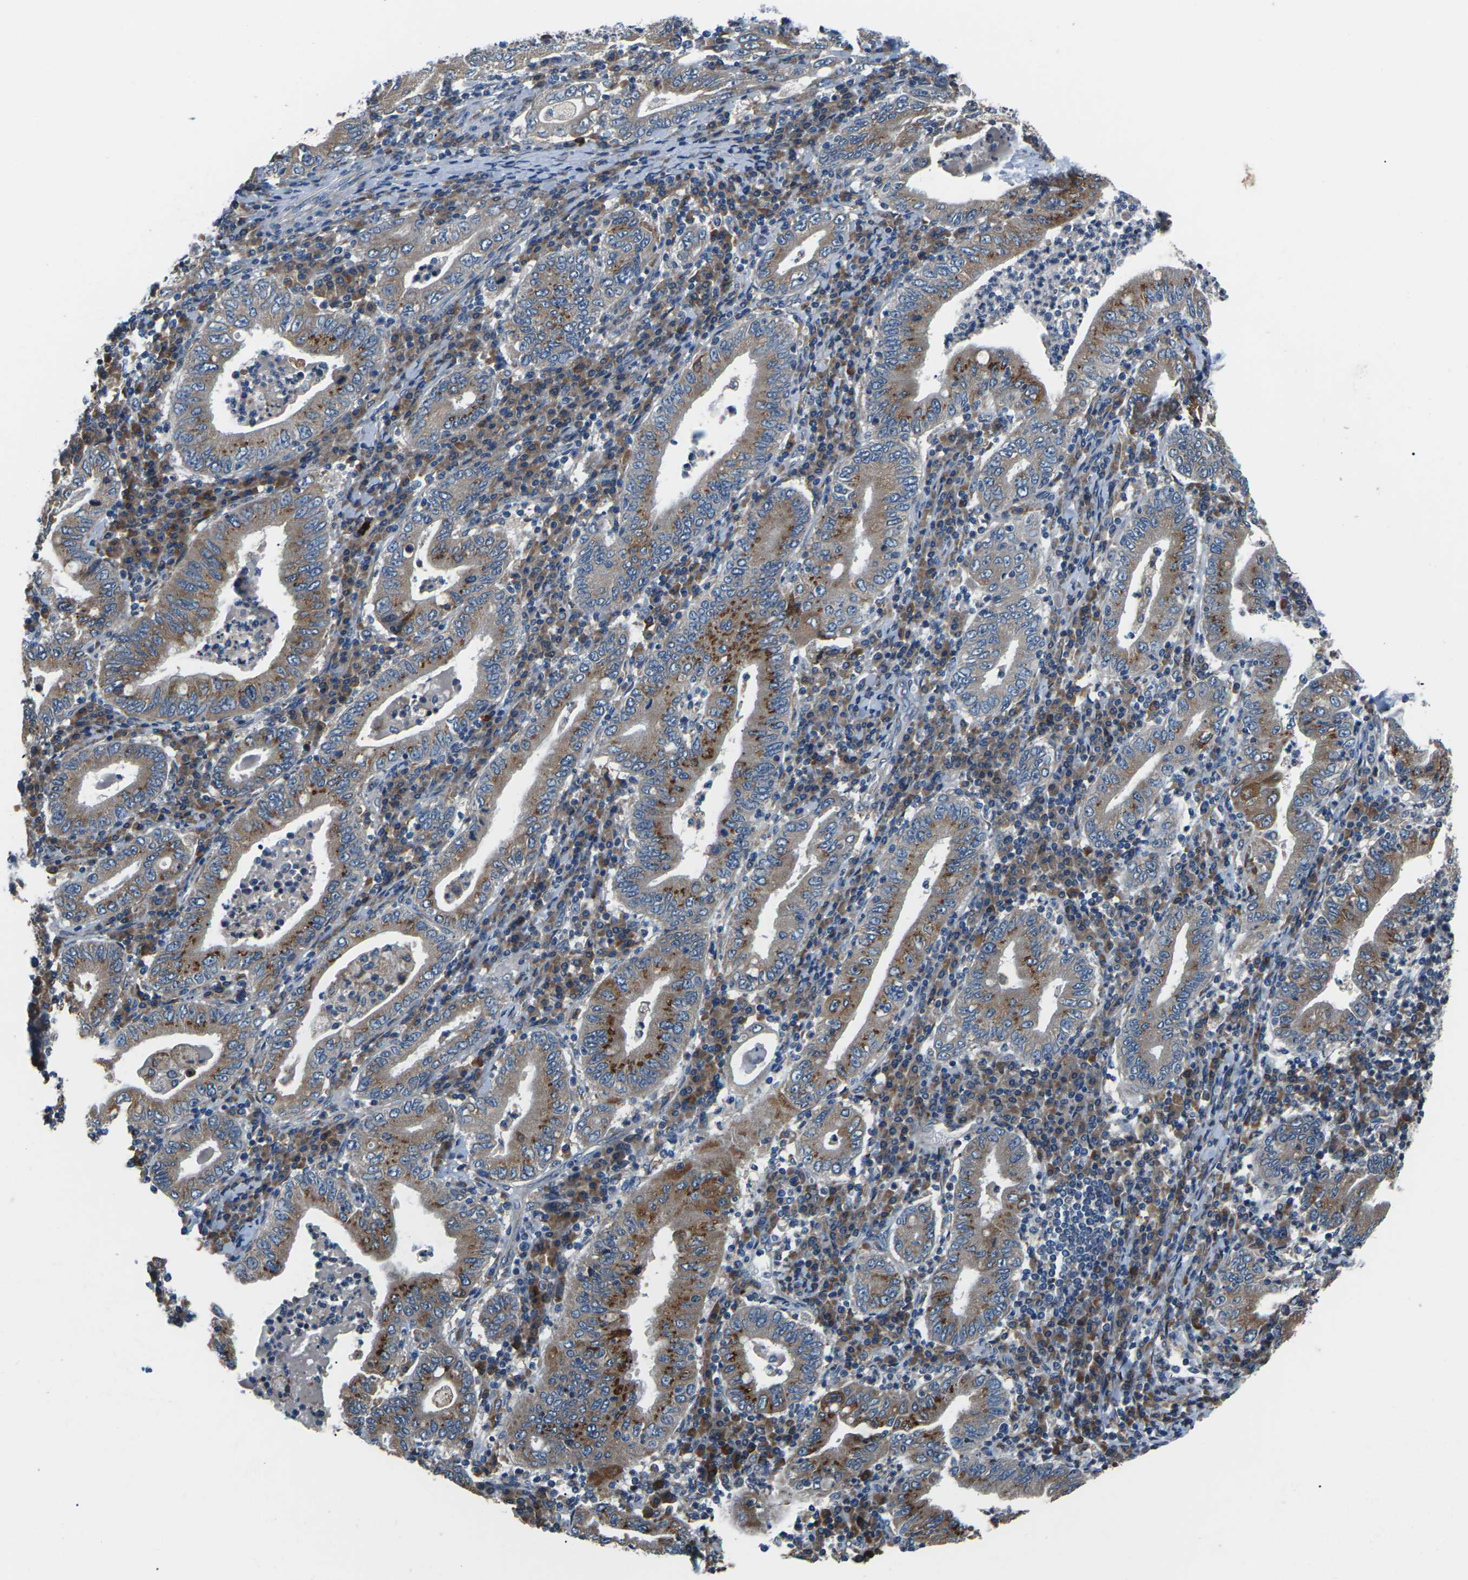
{"staining": {"intensity": "moderate", "quantity": ">75%", "location": "cytoplasmic/membranous"}, "tissue": "stomach cancer", "cell_type": "Tumor cells", "image_type": "cancer", "snomed": [{"axis": "morphology", "description": "Normal tissue, NOS"}, {"axis": "morphology", "description": "Adenocarcinoma, NOS"}, {"axis": "topography", "description": "Esophagus"}, {"axis": "topography", "description": "Stomach, upper"}, {"axis": "topography", "description": "Peripheral nerve tissue"}], "caption": "Immunohistochemistry micrograph of stomach cancer (adenocarcinoma) stained for a protein (brown), which demonstrates medium levels of moderate cytoplasmic/membranous expression in about >75% of tumor cells.", "gene": "GABRP", "patient": {"sex": "male", "age": 62}}